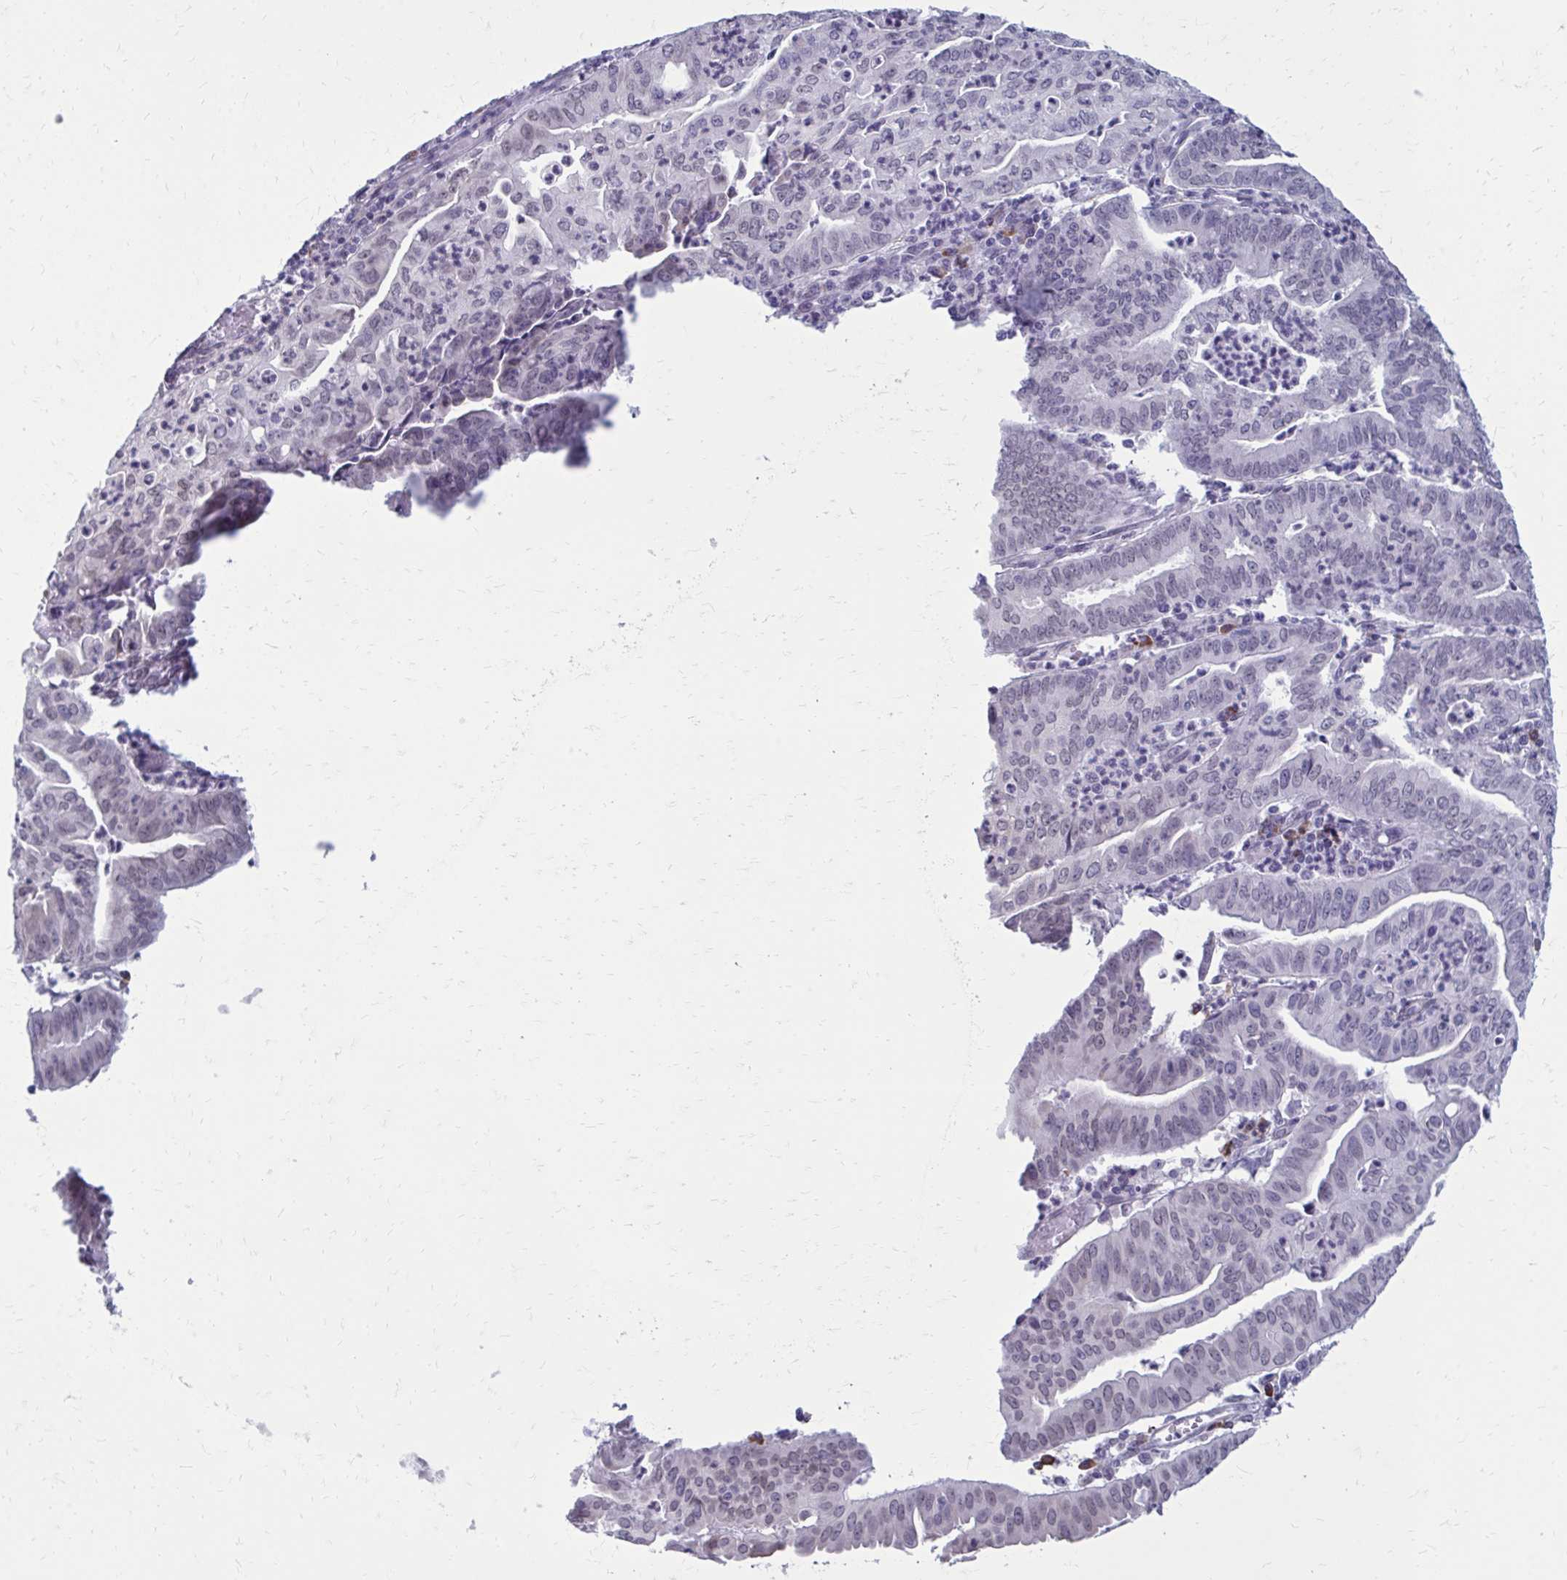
{"staining": {"intensity": "negative", "quantity": "none", "location": "none"}, "tissue": "endometrial cancer", "cell_type": "Tumor cells", "image_type": "cancer", "snomed": [{"axis": "morphology", "description": "Adenocarcinoma, NOS"}, {"axis": "topography", "description": "Endometrium"}], "caption": "This photomicrograph is of adenocarcinoma (endometrial) stained with immunohistochemistry to label a protein in brown with the nuclei are counter-stained blue. There is no positivity in tumor cells. The staining is performed using DAB (3,3'-diaminobenzidine) brown chromogen with nuclei counter-stained in using hematoxylin.", "gene": "PROSER1", "patient": {"sex": "female", "age": 60}}